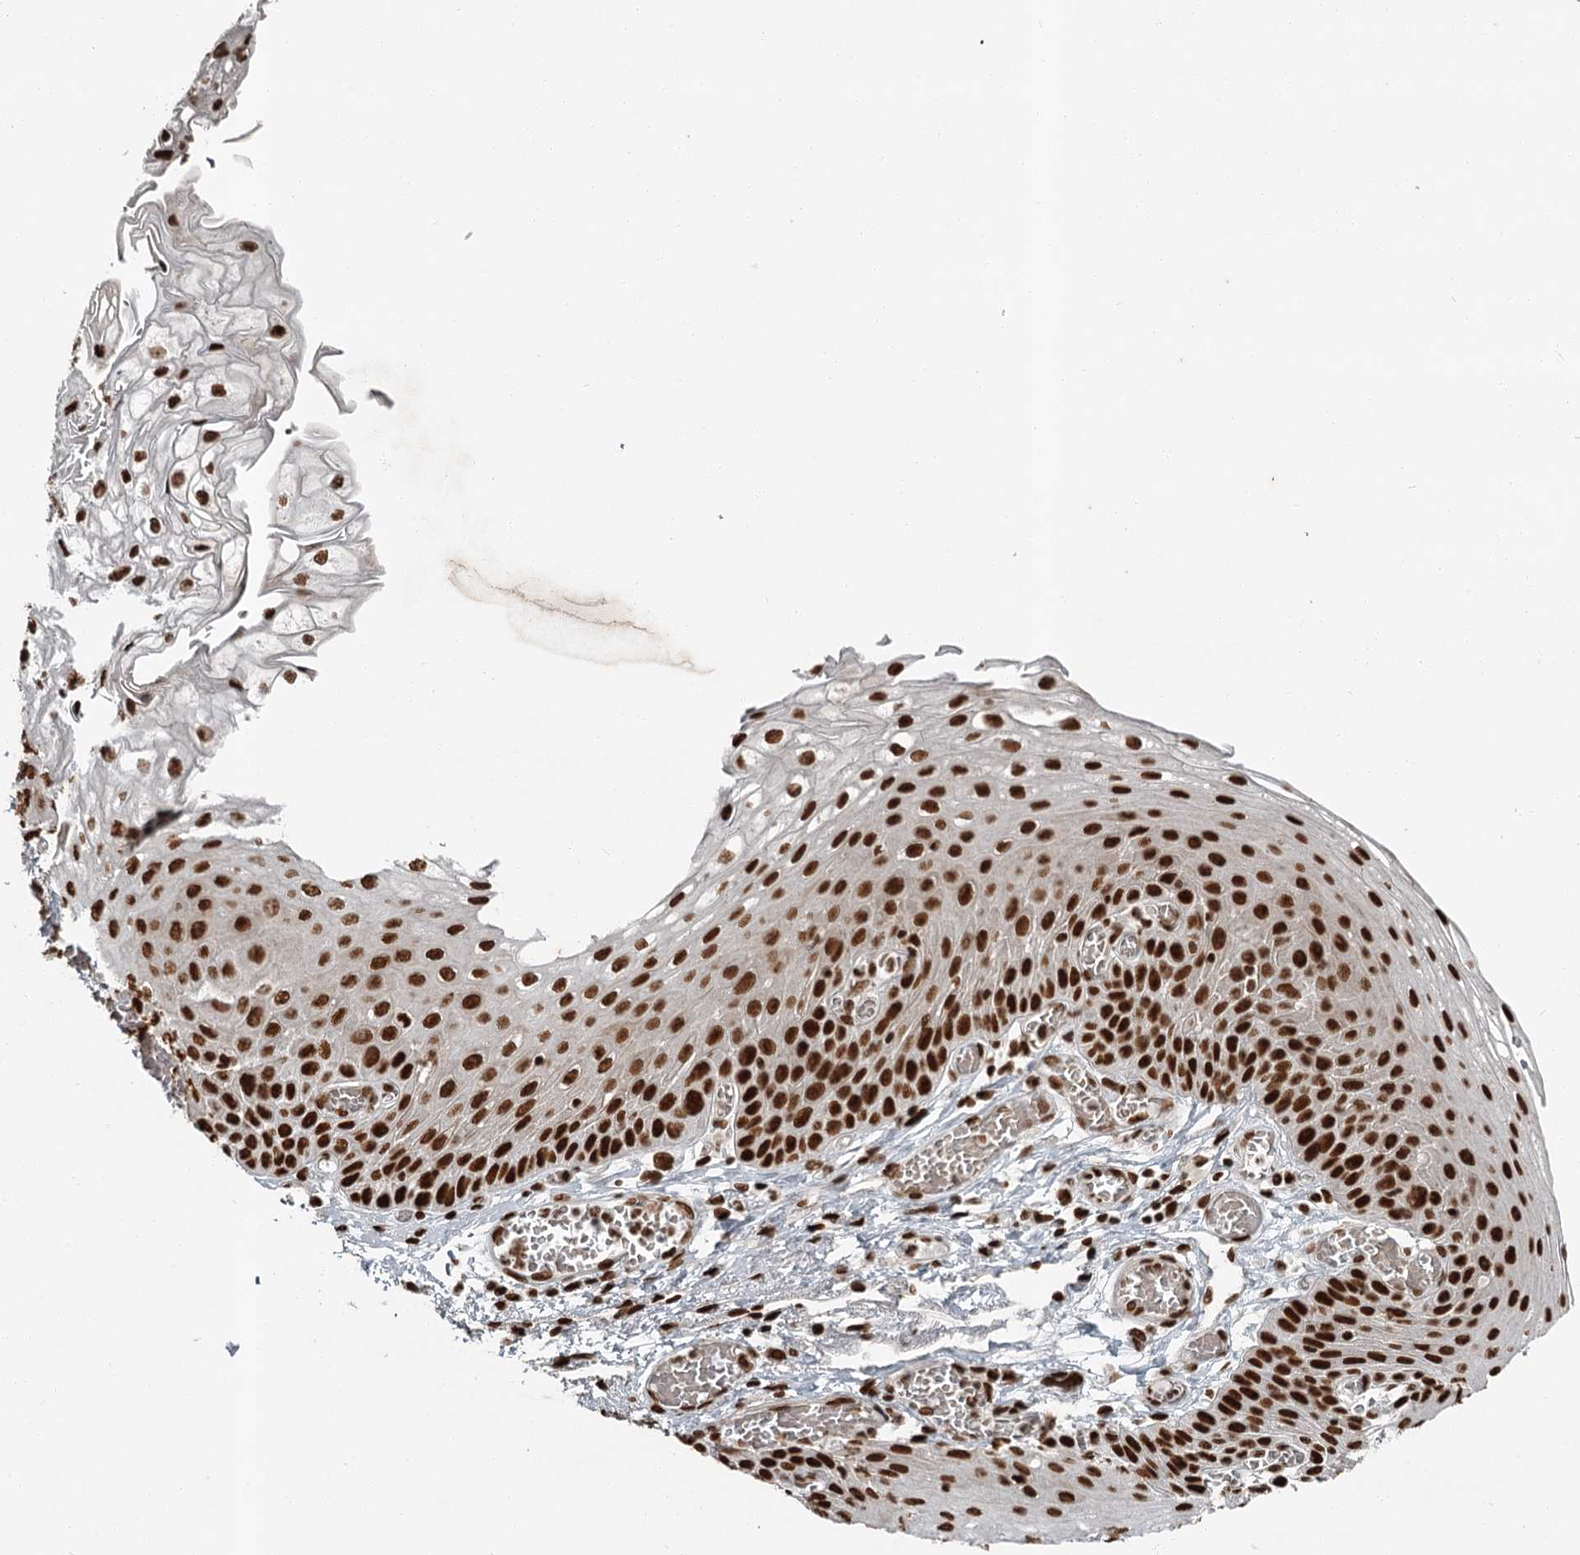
{"staining": {"intensity": "strong", "quantity": ">75%", "location": "nuclear"}, "tissue": "esophagus", "cell_type": "Squamous epithelial cells", "image_type": "normal", "snomed": [{"axis": "morphology", "description": "Normal tissue, NOS"}, {"axis": "topography", "description": "Esophagus"}], "caption": "Protein expression analysis of unremarkable esophagus displays strong nuclear expression in approximately >75% of squamous epithelial cells.", "gene": "RBBP7", "patient": {"sex": "male", "age": 81}}